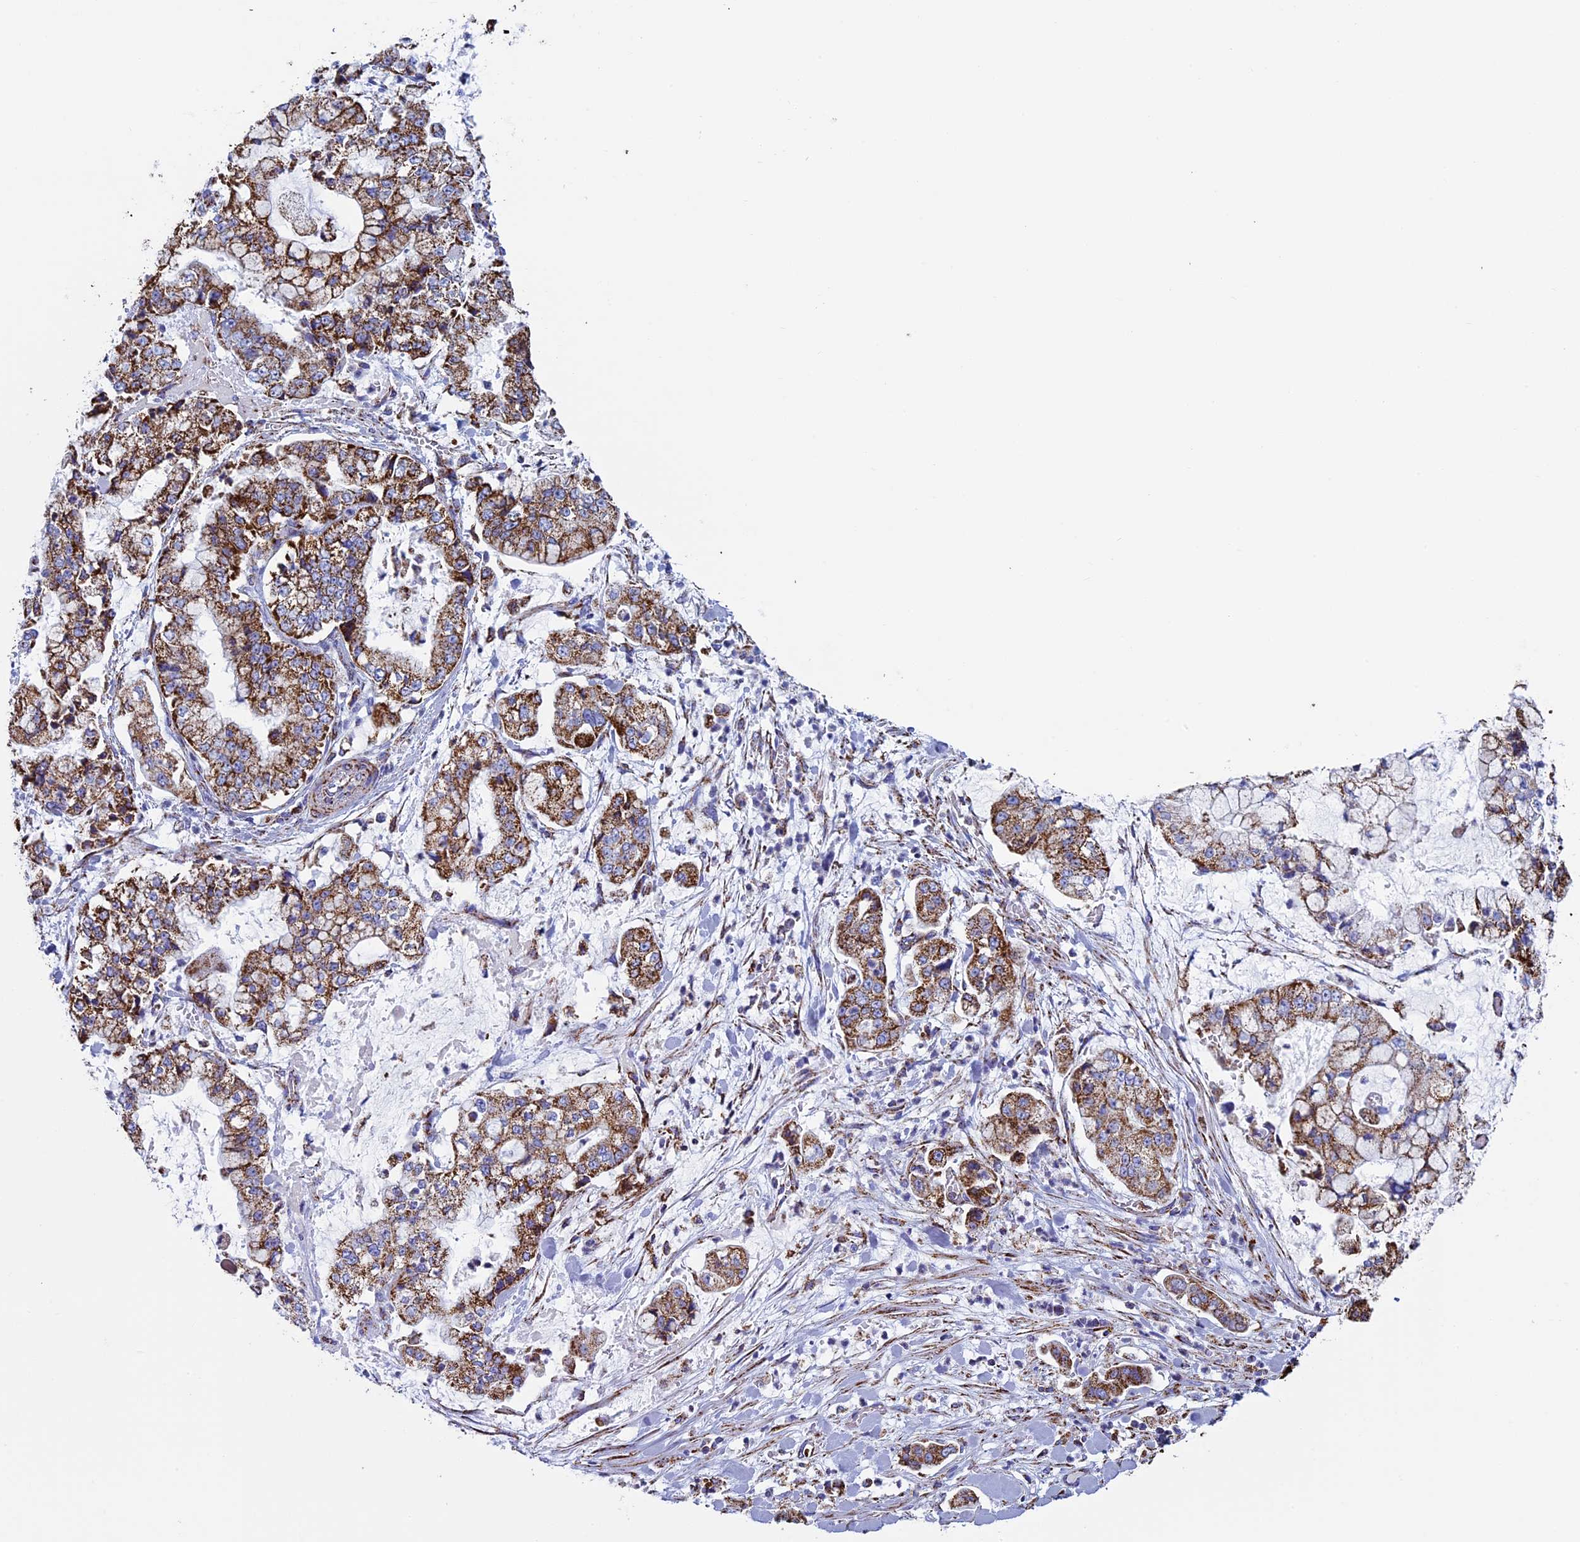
{"staining": {"intensity": "moderate", "quantity": ">75%", "location": "cytoplasmic/membranous"}, "tissue": "stomach cancer", "cell_type": "Tumor cells", "image_type": "cancer", "snomed": [{"axis": "morphology", "description": "Adenocarcinoma, NOS"}, {"axis": "topography", "description": "Stomach"}], "caption": "This is a micrograph of immunohistochemistry staining of stomach cancer, which shows moderate staining in the cytoplasmic/membranous of tumor cells.", "gene": "UQCRFS1", "patient": {"sex": "male", "age": 76}}